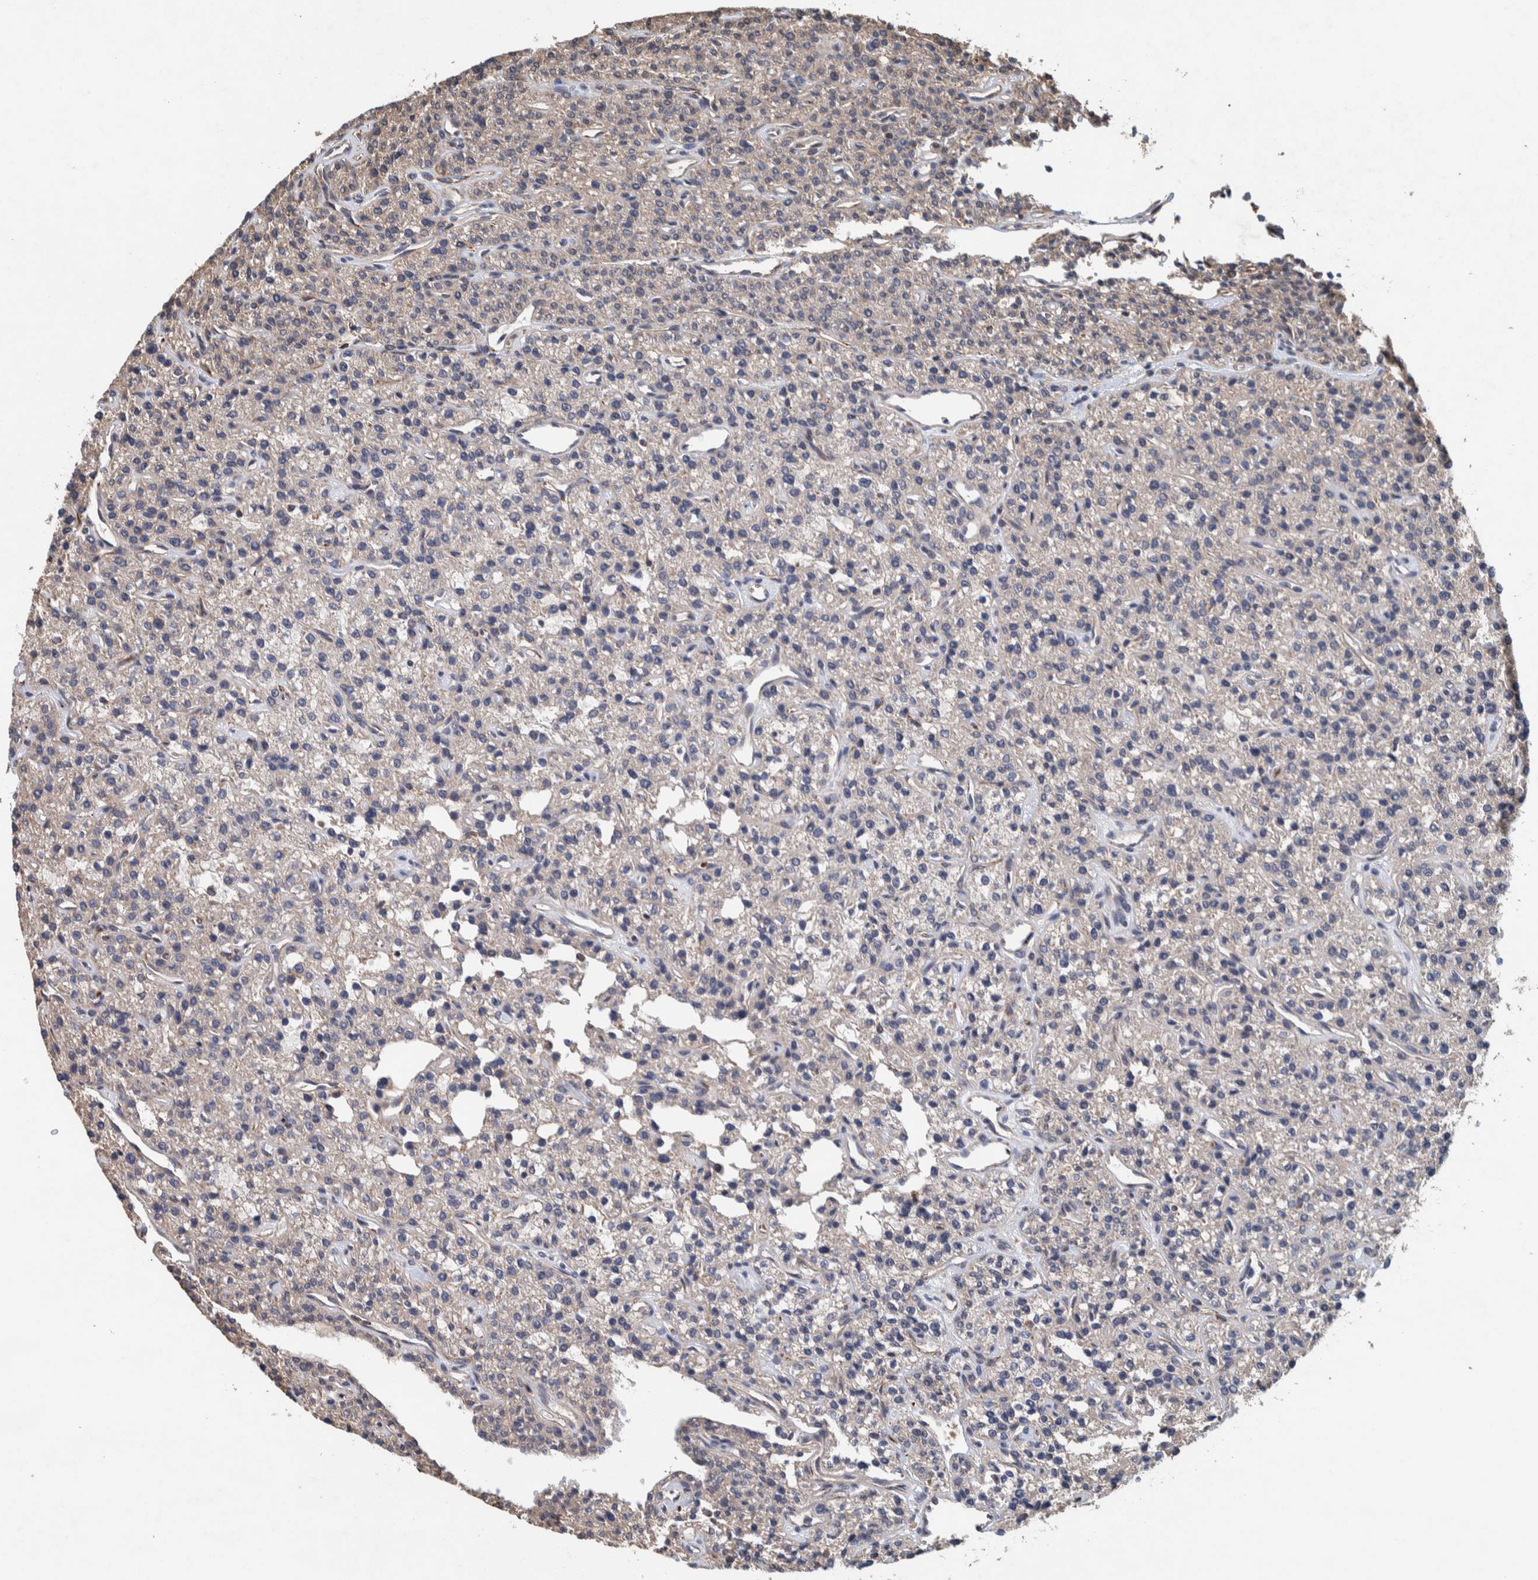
{"staining": {"intensity": "weak", "quantity": "25%-75%", "location": "cytoplasmic/membranous"}, "tissue": "parathyroid gland", "cell_type": "Glandular cells", "image_type": "normal", "snomed": [{"axis": "morphology", "description": "Normal tissue, NOS"}, {"axis": "topography", "description": "Parathyroid gland"}], "caption": "Immunohistochemical staining of unremarkable human parathyroid gland demonstrates weak cytoplasmic/membranous protein staining in about 25%-75% of glandular cells.", "gene": "PLA2G3", "patient": {"sex": "male", "age": 46}}